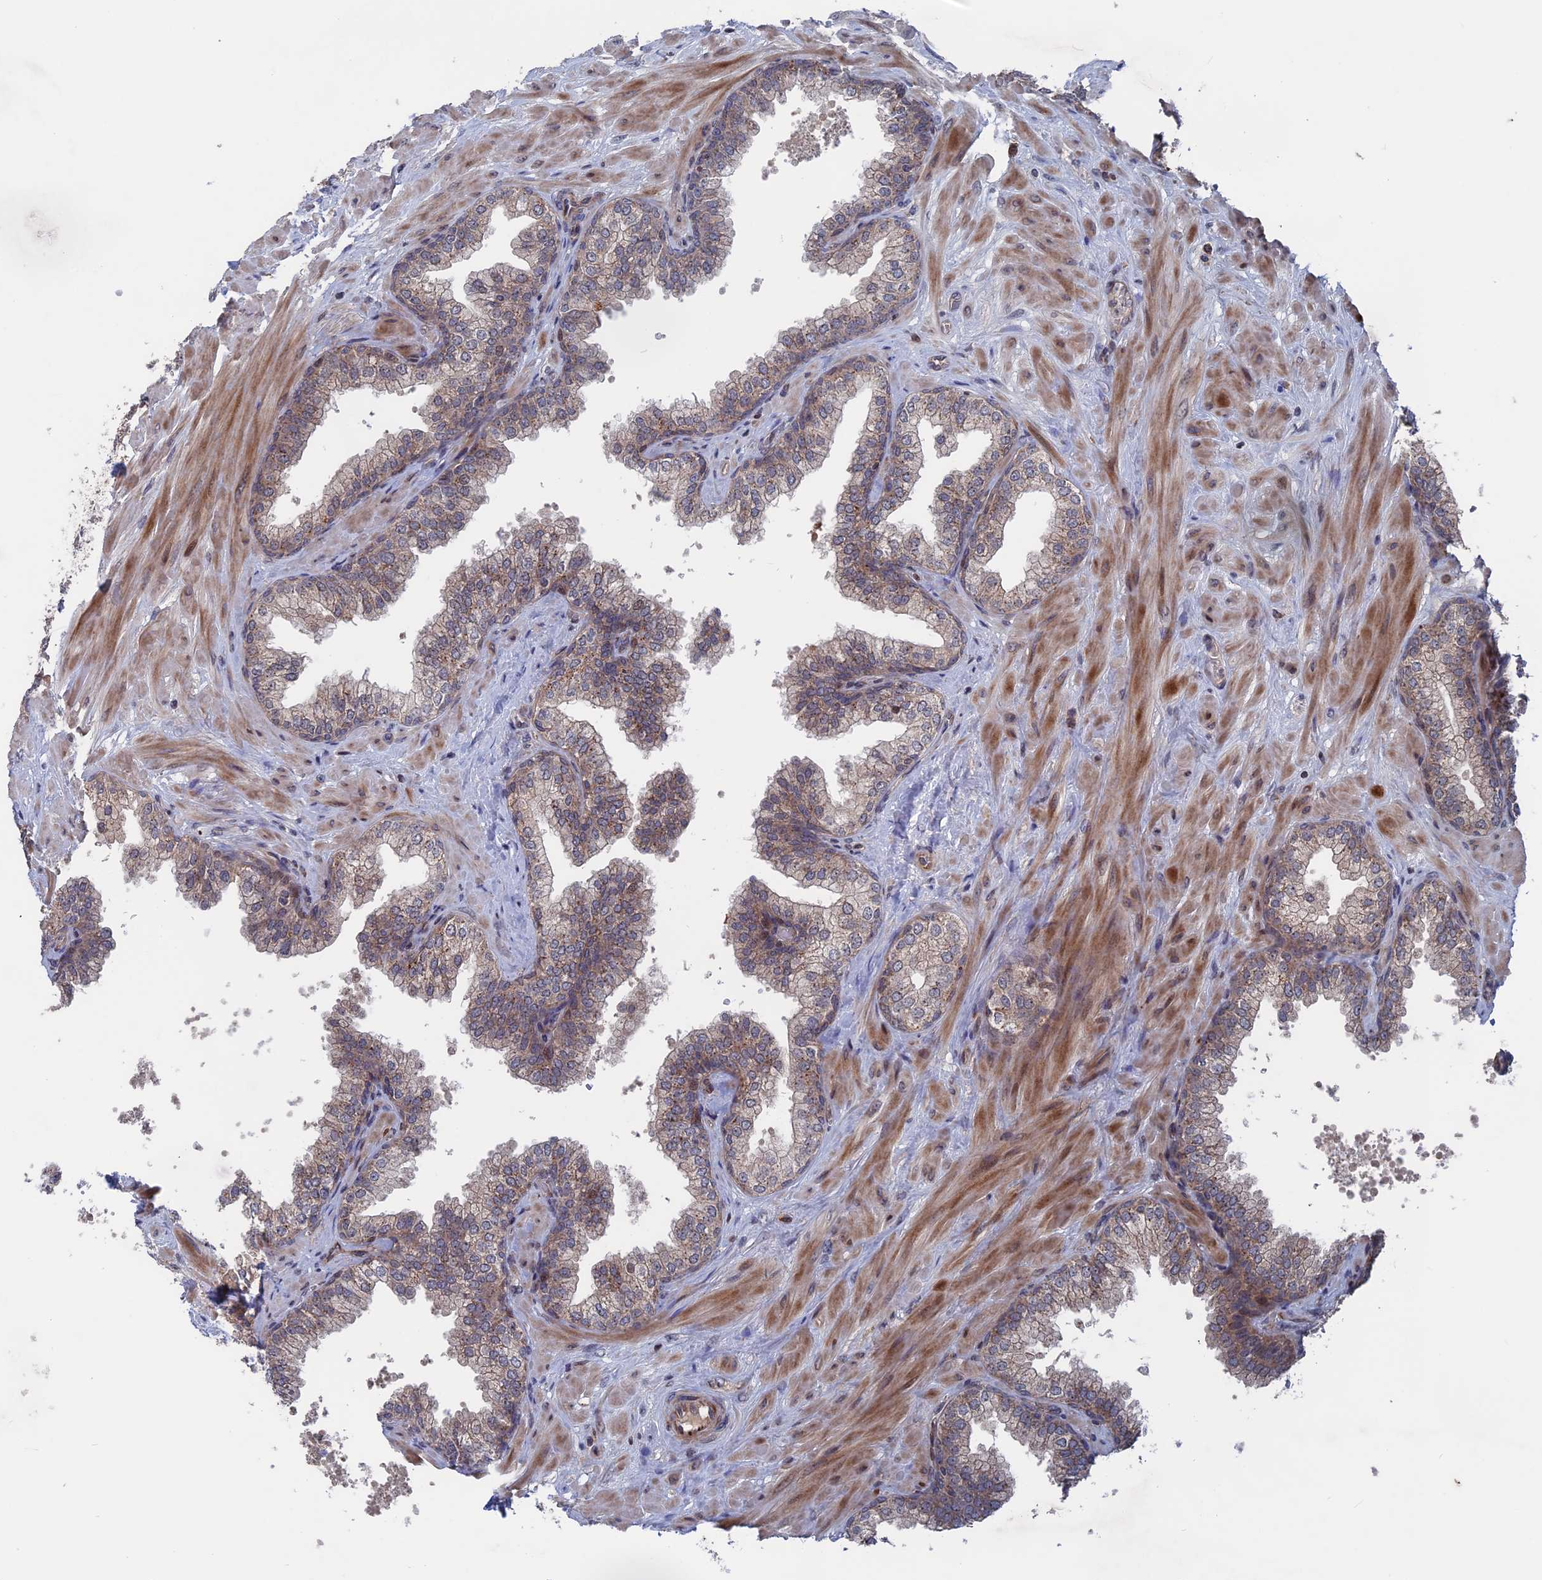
{"staining": {"intensity": "weak", "quantity": ">75%", "location": "cytoplasmic/membranous"}, "tissue": "prostate", "cell_type": "Glandular cells", "image_type": "normal", "snomed": [{"axis": "morphology", "description": "Normal tissue, NOS"}, {"axis": "topography", "description": "Prostate"}], "caption": "Approximately >75% of glandular cells in benign prostate show weak cytoplasmic/membranous protein staining as visualized by brown immunohistochemical staining.", "gene": "PLA2G15", "patient": {"sex": "male", "age": 60}}